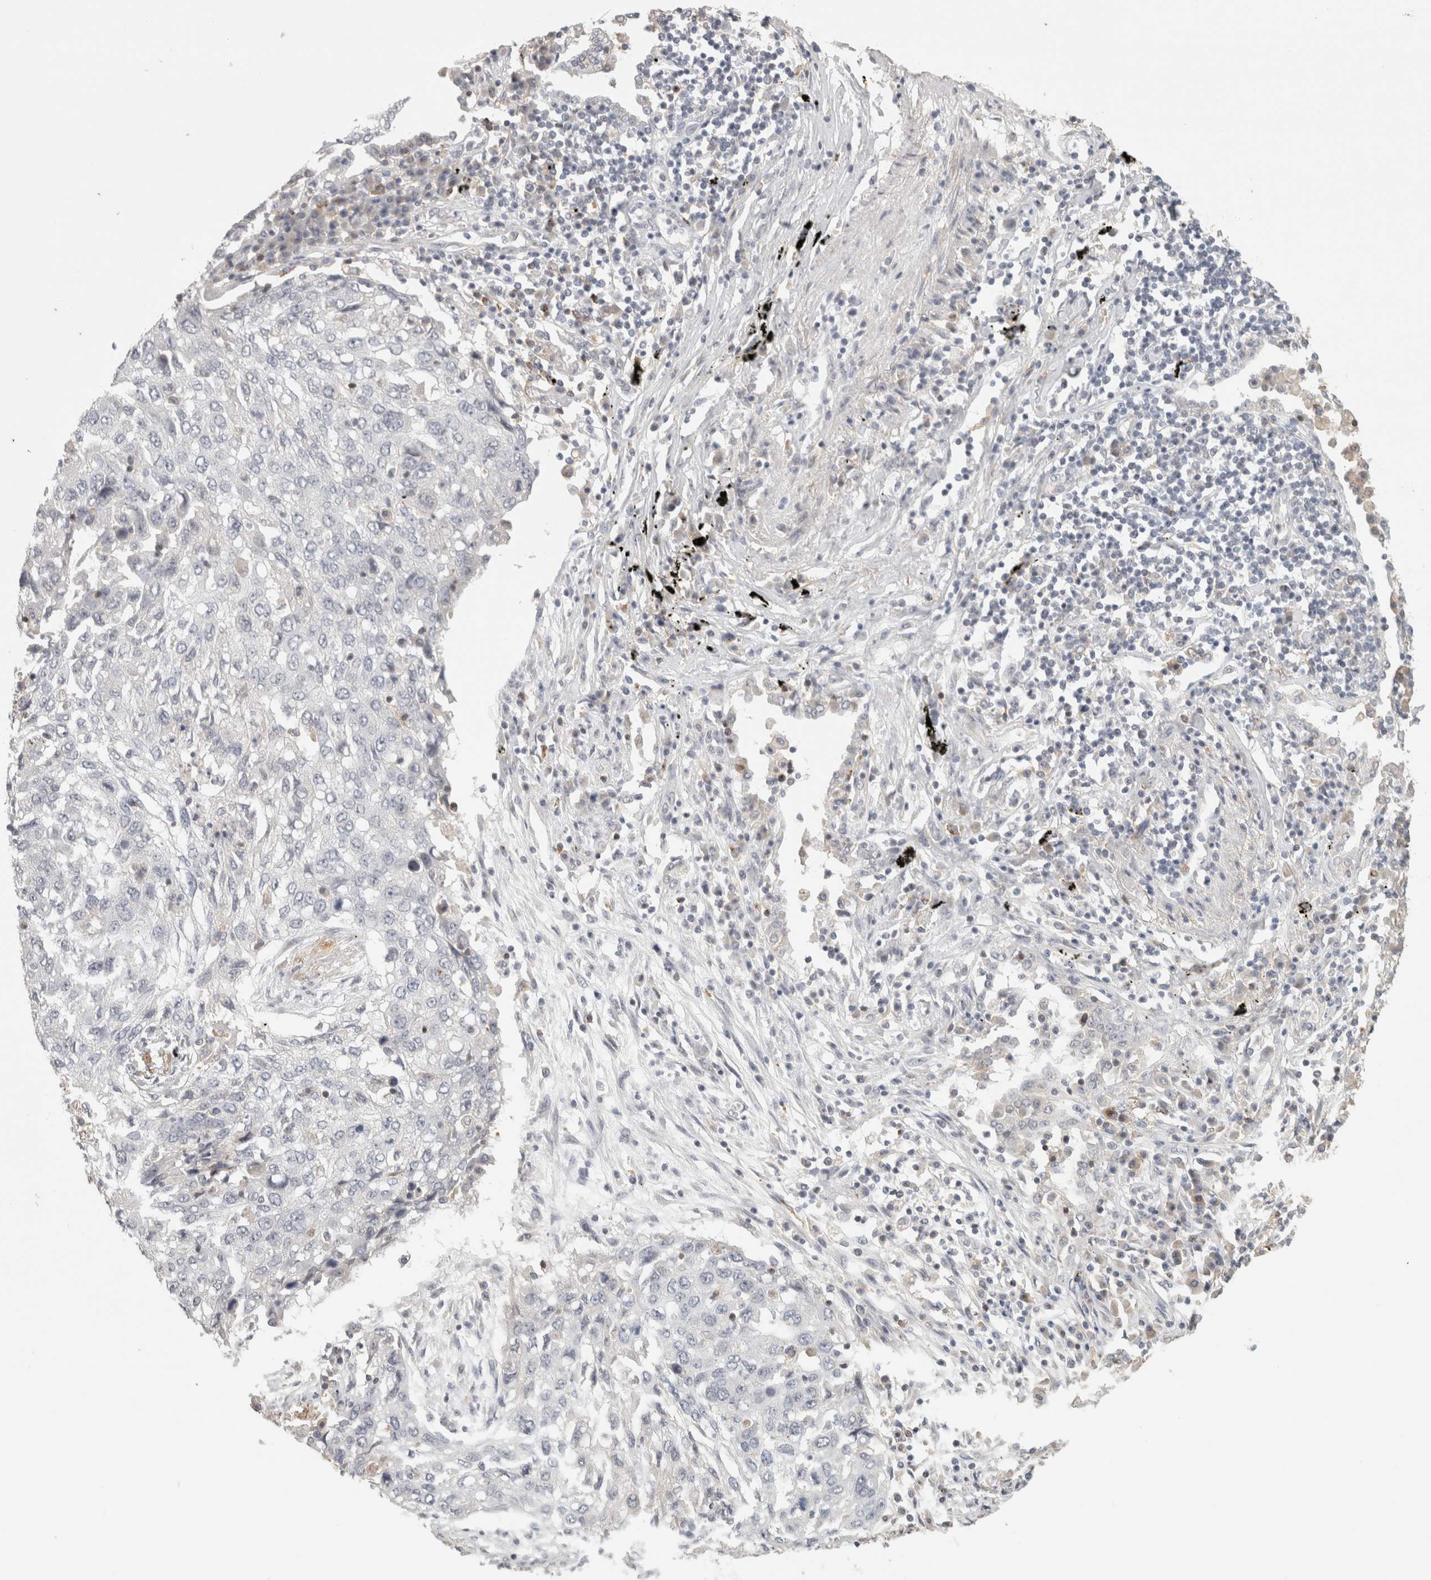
{"staining": {"intensity": "negative", "quantity": "none", "location": "none"}, "tissue": "lung cancer", "cell_type": "Tumor cells", "image_type": "cancer", "snomed": [{"axis": "morphology", "description": "Squamous cell carcinoma, NOS"}, {"axis": "topography", "description": "Lung"}], "caption": "The photomicrograph displays no staining of tumor cells in lung cancer. (DAB (3,3'-diaminobenzidine) immunohistochemistry (IHC), high magnification).", "gene": "HAVCR2", "patient": {"sex": "female", "age": 63}}